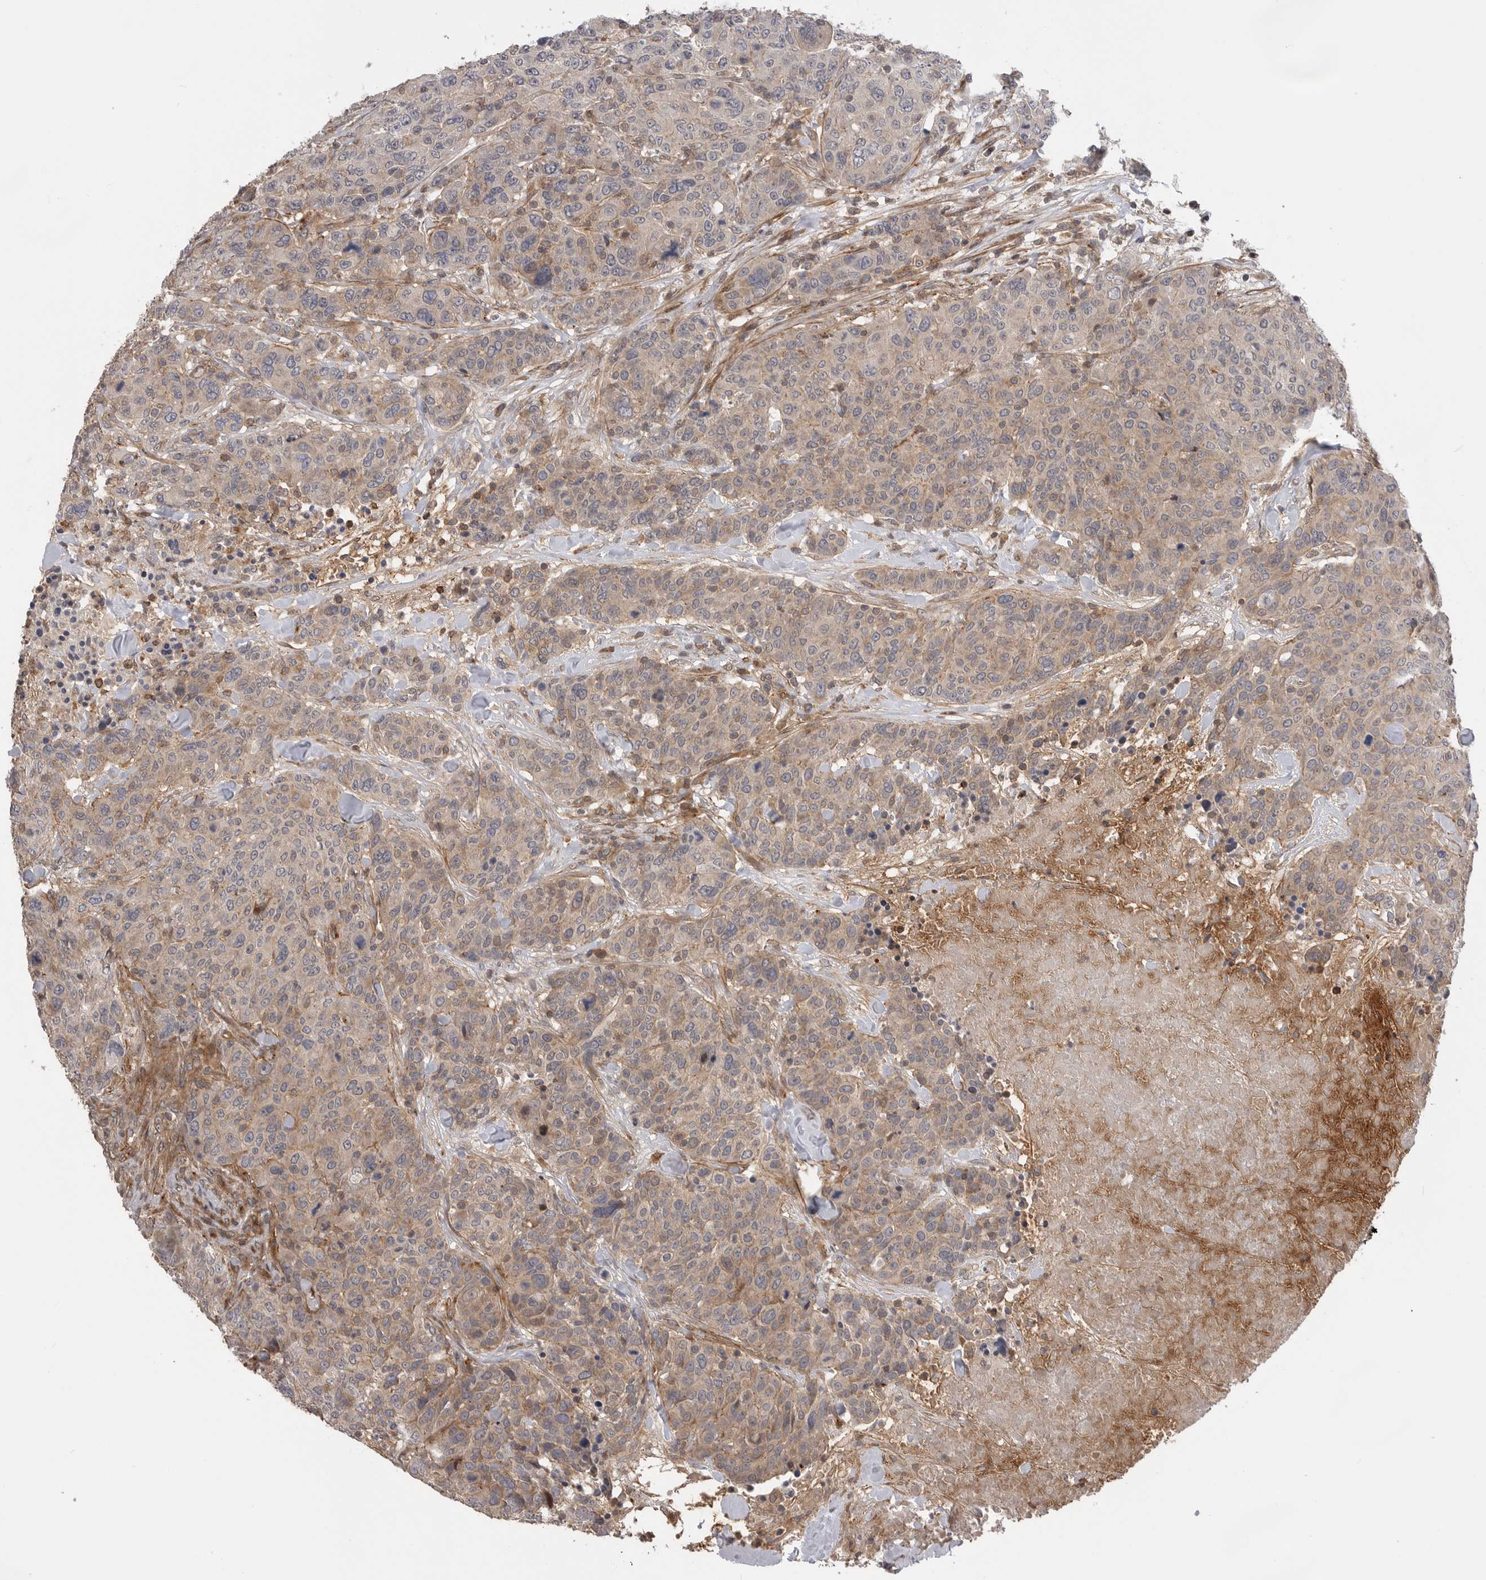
{"staining": {"intensity": "weak", "quantity": "<25%", "location": "cytoplasmic/membranous"}, "tissue": "breast cancer", "cell_type": "Tumor cells", "image_type": "cancer", "snomed": [{"axis": "morphology", "description": "Duct carcinoma"}, {"axis": "topography", "description": "Breast"}], "caption": "Tumor cells show no significant staining in breast intraductal carcinoma. (DAB (3,3'-diaminobenzidine) immunohistochemistry (IHC) with hematoxylin counter stain).", "gene": "TRIM56", "patient": {"sex": "female", "age": 37}}